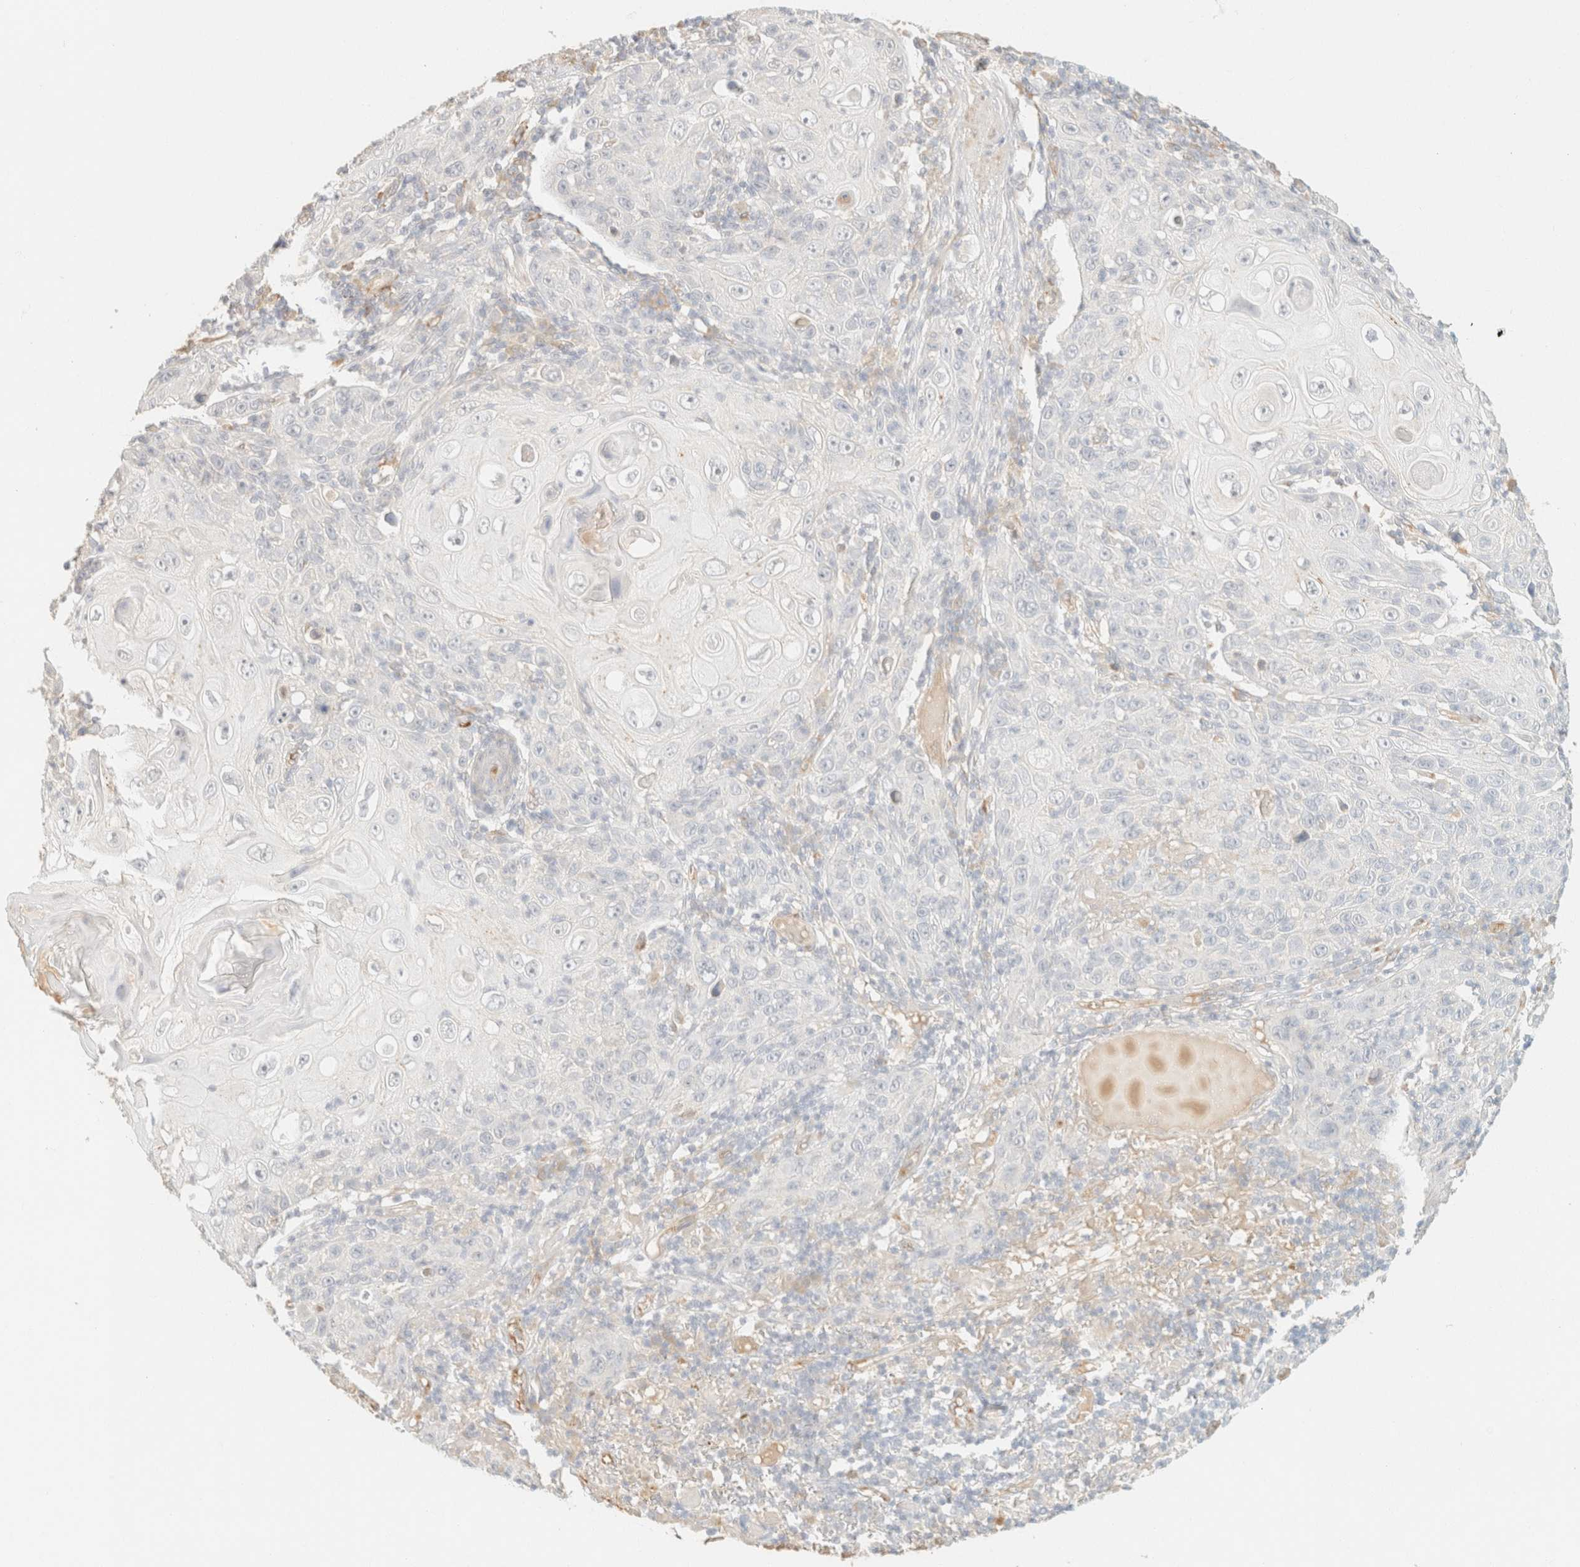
{"staining": {"intensity": "negative", "quantity": "none", "location": "none"}, "tissue": "skin cancer", "cell_type": "Tumor cells", "image_type": "cancer", "snomed": [{"axis": "morphology", "description": "Squamous cell carcinoma, NOS"}, {"axis": "topography", "description": "Skin"}], "caption": "The IHC photomicrograph has no significant staining in tumor cells of skin cancer tissue. The staining was performed using DAB to visualize the protein expression in brown, while the nuclei were stained in blue with hematoxylin (Magnification: 20x).", "gene": "SPARCL1", "patient": {"sex": "female", "age": 88}}